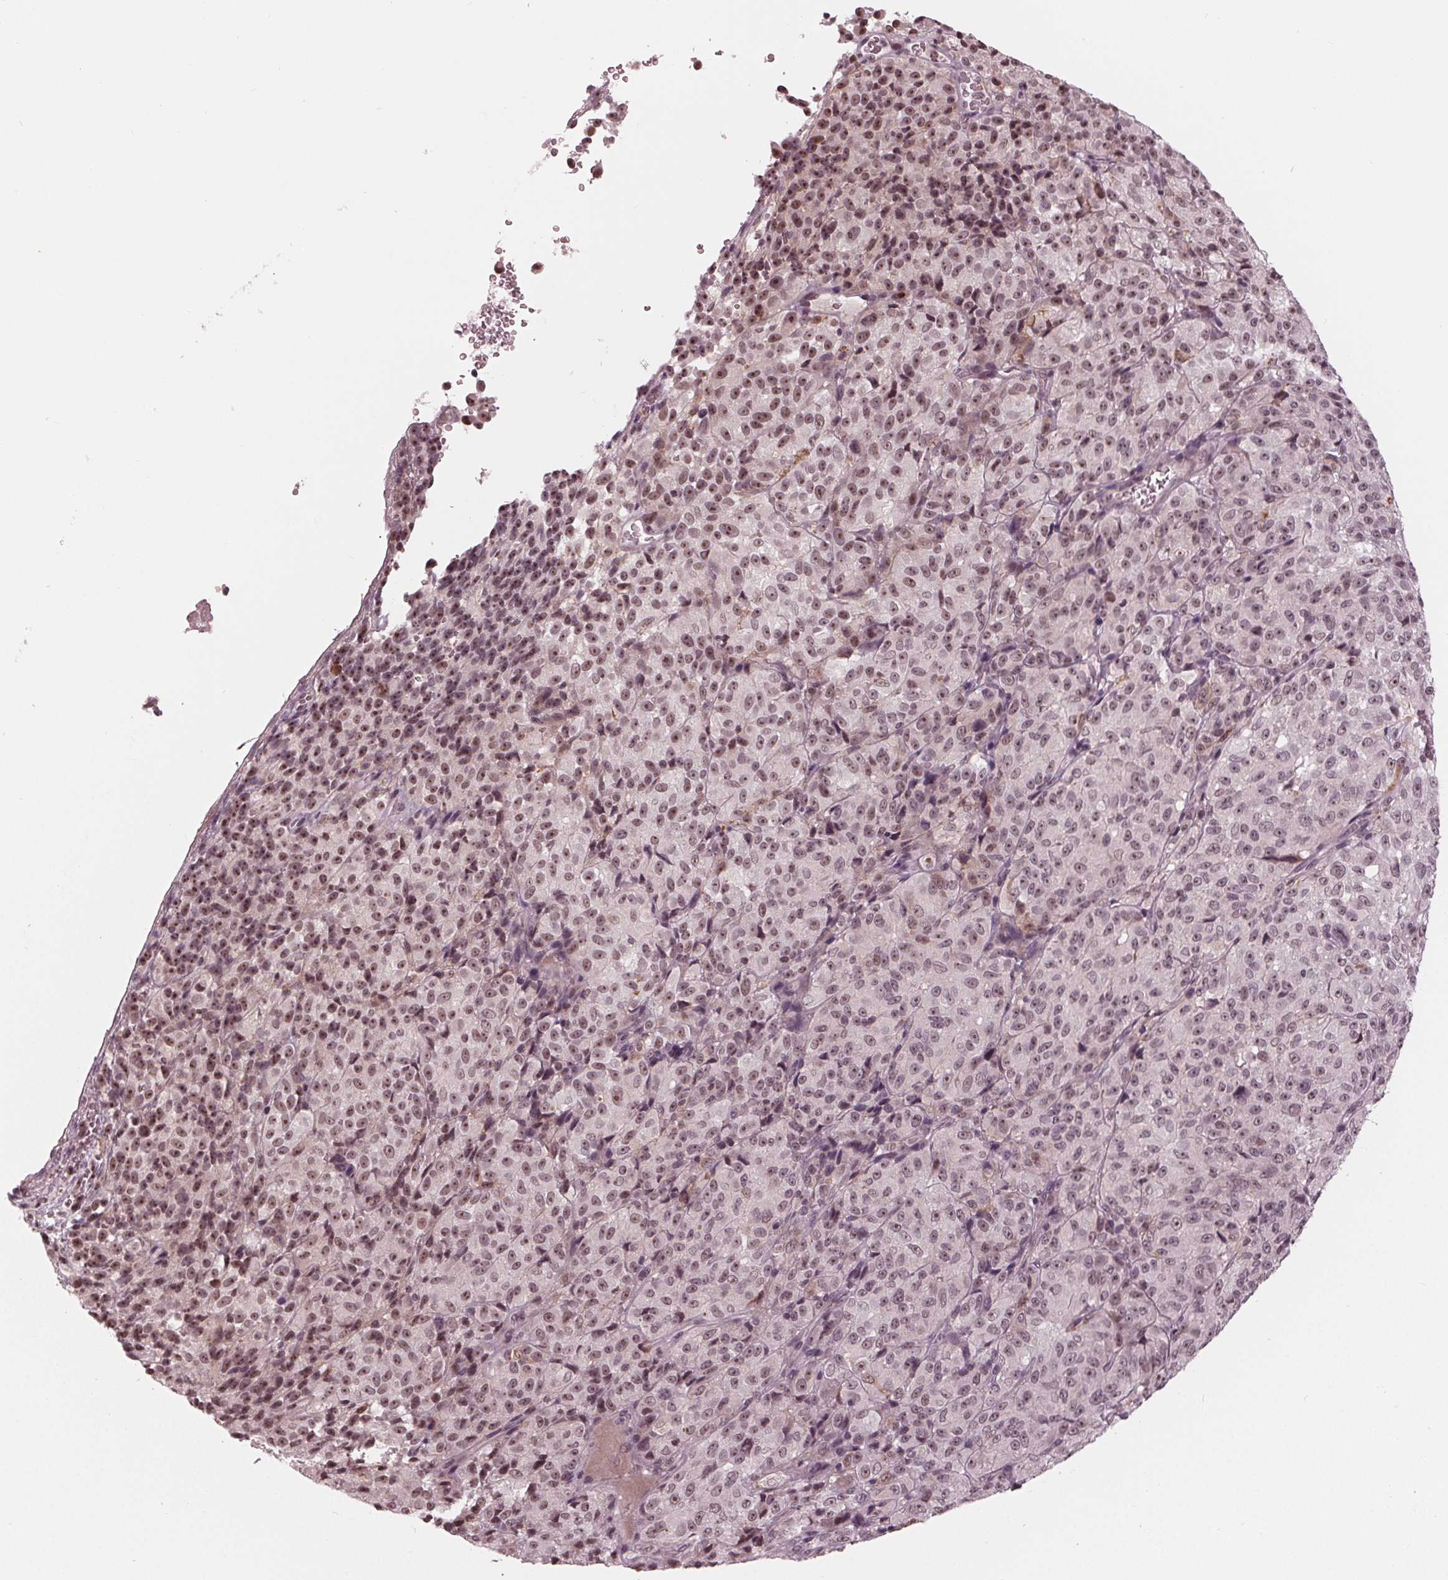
{"staining": {"intensity": "moderate", "quantity": "25%-75%", "location": "nuclear"}, "tissue": "melanoma", "cell_type": "Tumor cells", "image_type": "cancer", "snomed": [{"axis": "morphology", "description": "Malignant melanoma, Metastatic site"}, {"axis": "topography", "description": "Brain"}], "caption": "A micrograph of melanoma stained for a protein shows moderate nuclear brown staining in tumor cells.", "gene": "SLX4", "patient": {"sex": "female", "age": 56}}